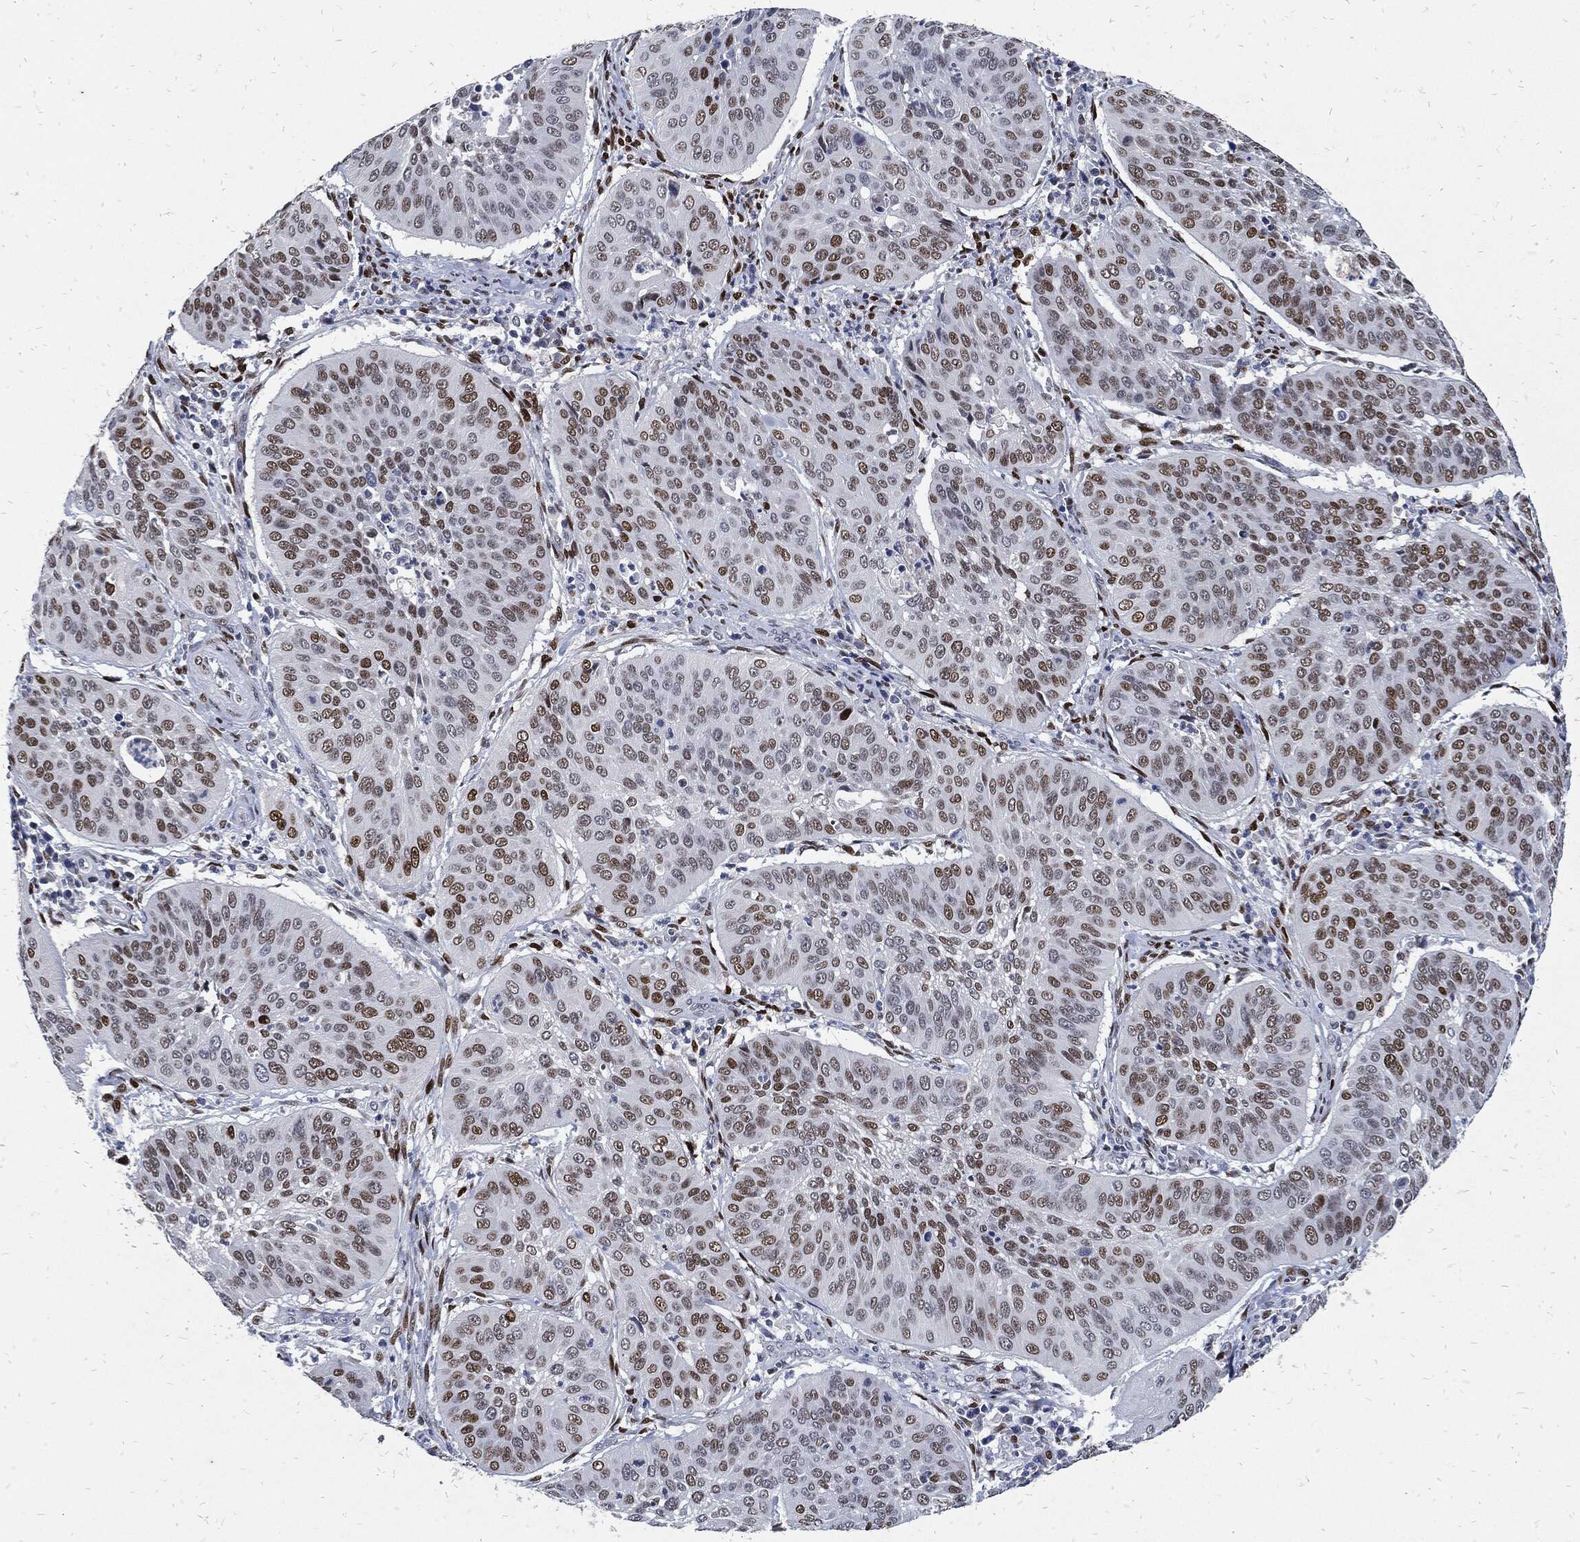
{"staining": {"intensity": "moderate", "quantity": "25%-75%", "location": "nuclear"}, "tissue": "cervical cancer", "cell_type": "Tumor cells", "image_type": "cancer", "snomed": [{"axis": "morphology", "description": "Normal tissue, NOS"}, {"axis": "morphology", "description": "Squamous cell carcinoma, NOS"}, {"axis": "topography", "description": "Cervix"}], "caption": "Squamous cell carcinoma (cervical) tissue displays moderate nuclear positivity in about 25%-75% of tumor cells", "gene": "JUN", "patient": {"sex": "female", "age": 39}}